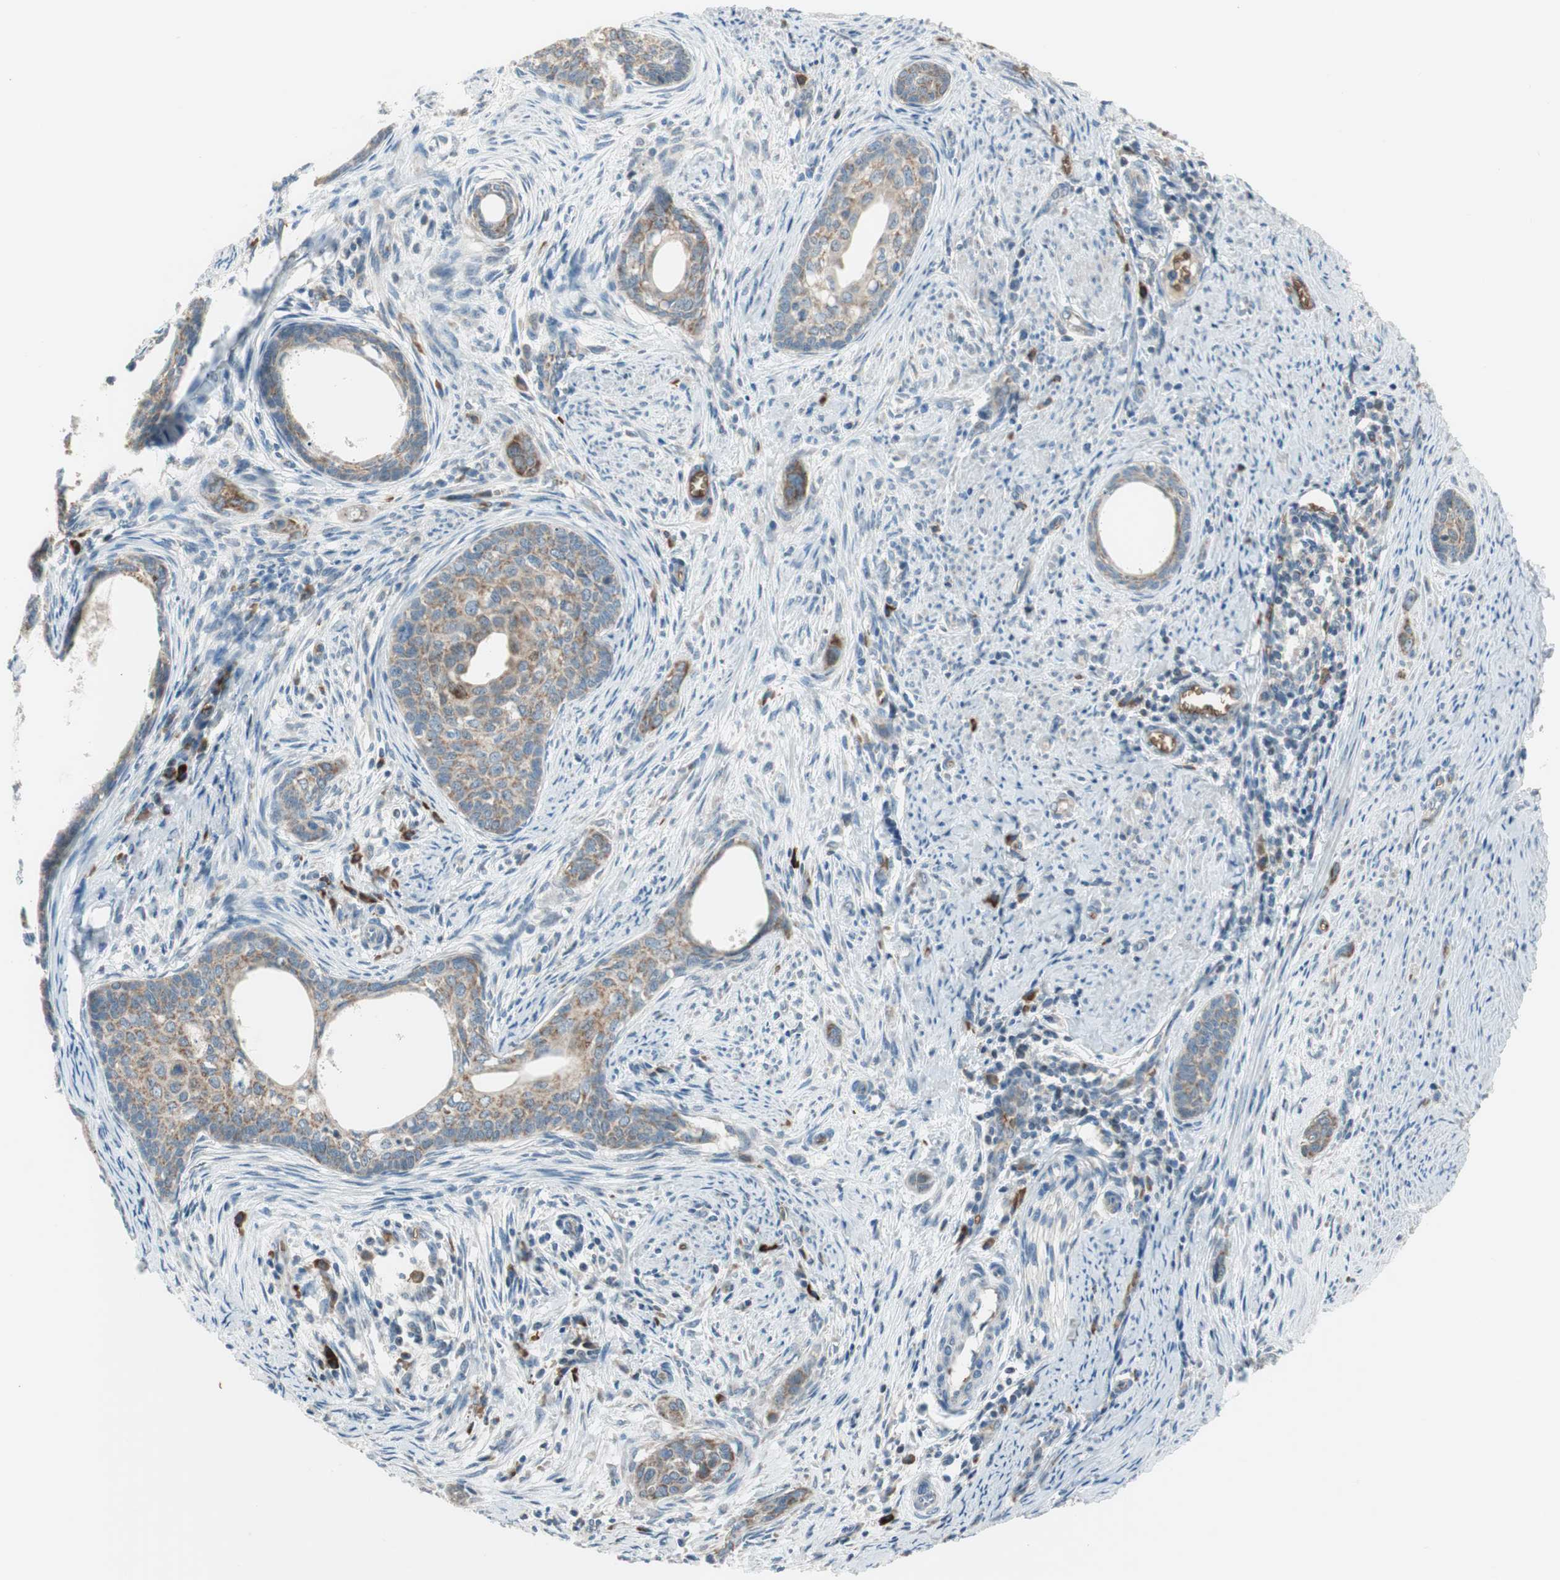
{"staining": {"intensity": "moderate", "quantity": ">75%", "location": "cytoplasmic/membranous"}, "tissue": "cervical cancer", "cell_type": "Tumor cells", "image_type": "cancer", "snomed": [{"axis": "morphology", "description": "Squamous cell carcinoma, NOS"}, {"axis": "topography", "description": "Cervix"}], "caption": "Brown immunohistochemical staining in cervical squamous cell carcinoma displays moderate cytoplasmic/membranous expression in approximately >75% of tumor cells. (DAB (3,3'-diaminobenzidine) IHC, brown staining for protein, blue staining for nuclei).", "gene": "GYPC", "patient": {"sex": "female", "age": 33}}